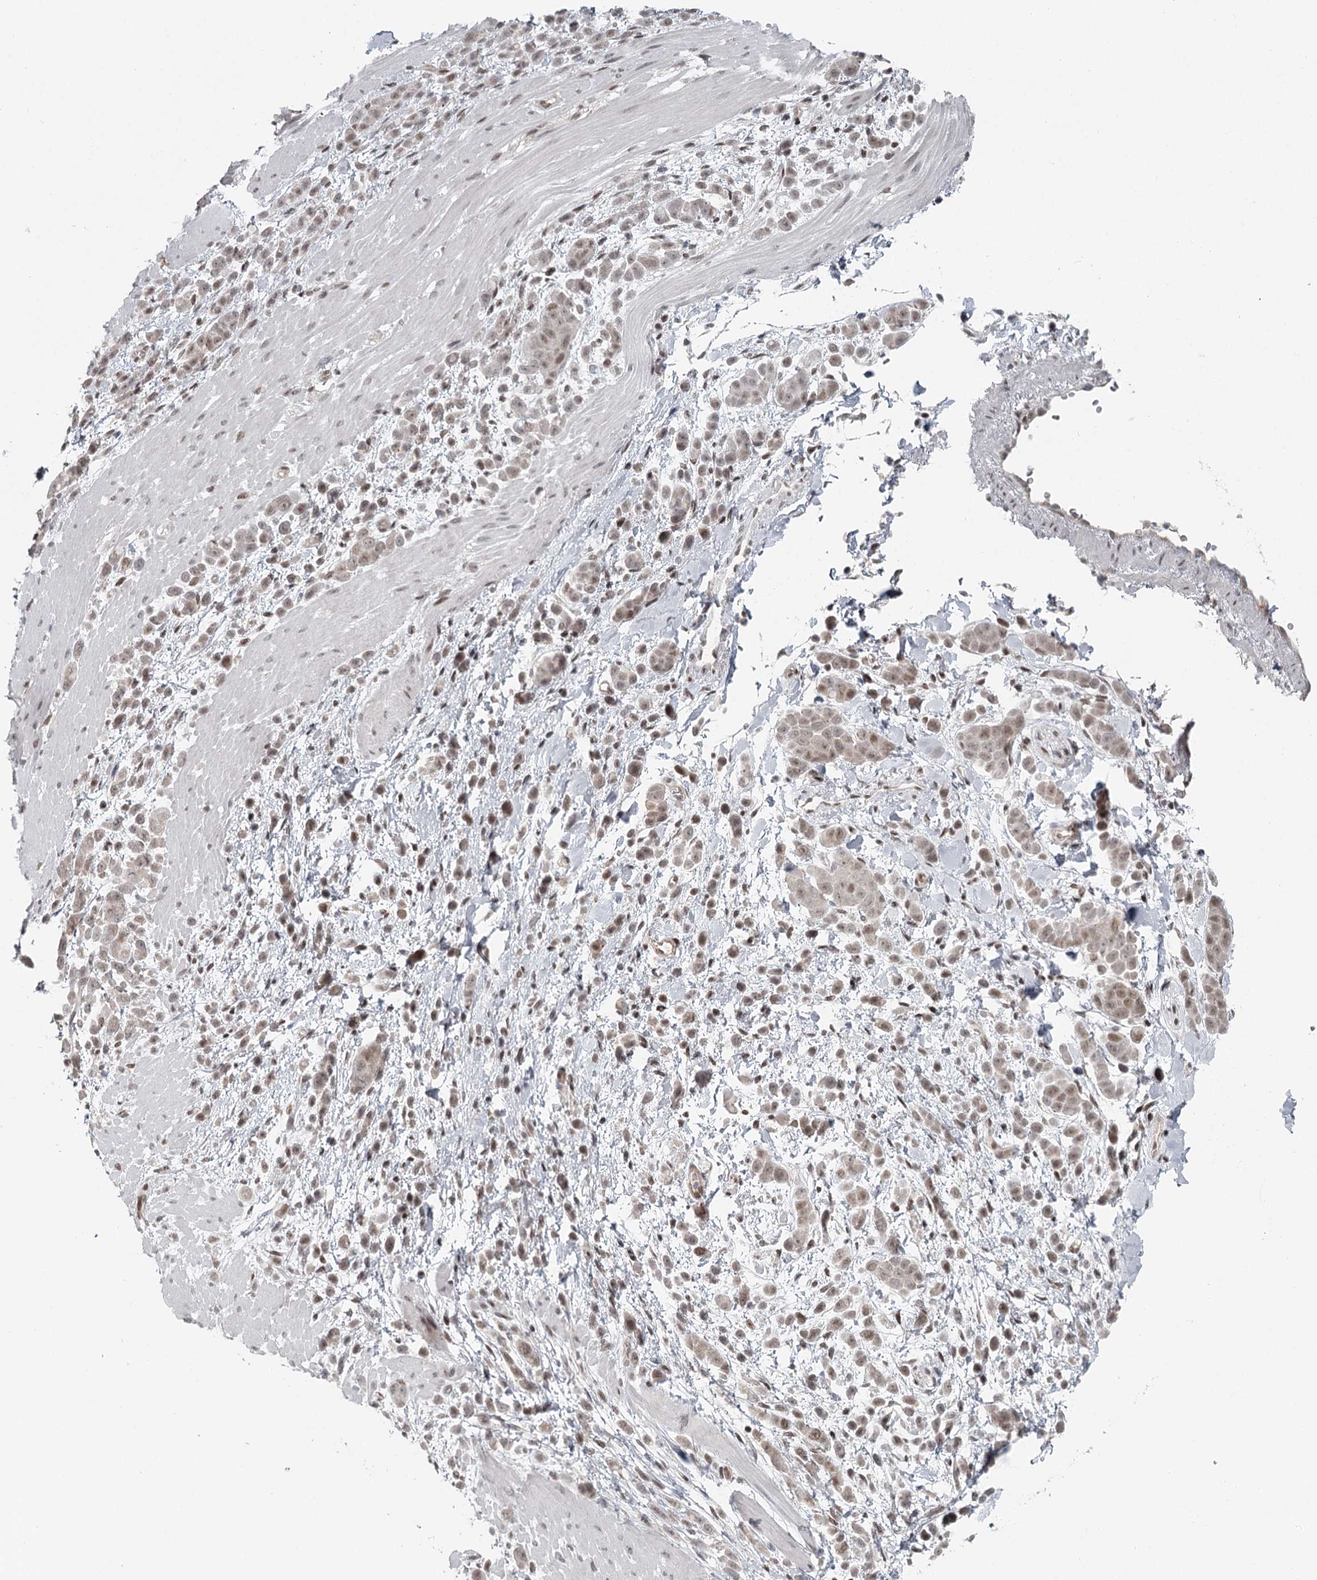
{"staining": {"intensity": "weak", "quantity": ">75%", "location": "nuclear"}, "tissue": "pancreatic cancer", "cell_type": "Tumor cells", "image_type": "cancer", "snomed": [{"axis": "morphology", "description": "Normal tissue, NOS"}, {"axis": "morphology", "description": "Adenocarcinoma, NOS"}, {"axis": "topography", "description": "Pancreas"}], "caption": "The micrograph reveals staining of adenocarcinoma (pancreatic), revealing weak nuclear protein expression (brown color) within tumor cells.", "gene": "FAM13C", "patient": {"sex": "female", "age": 64}}